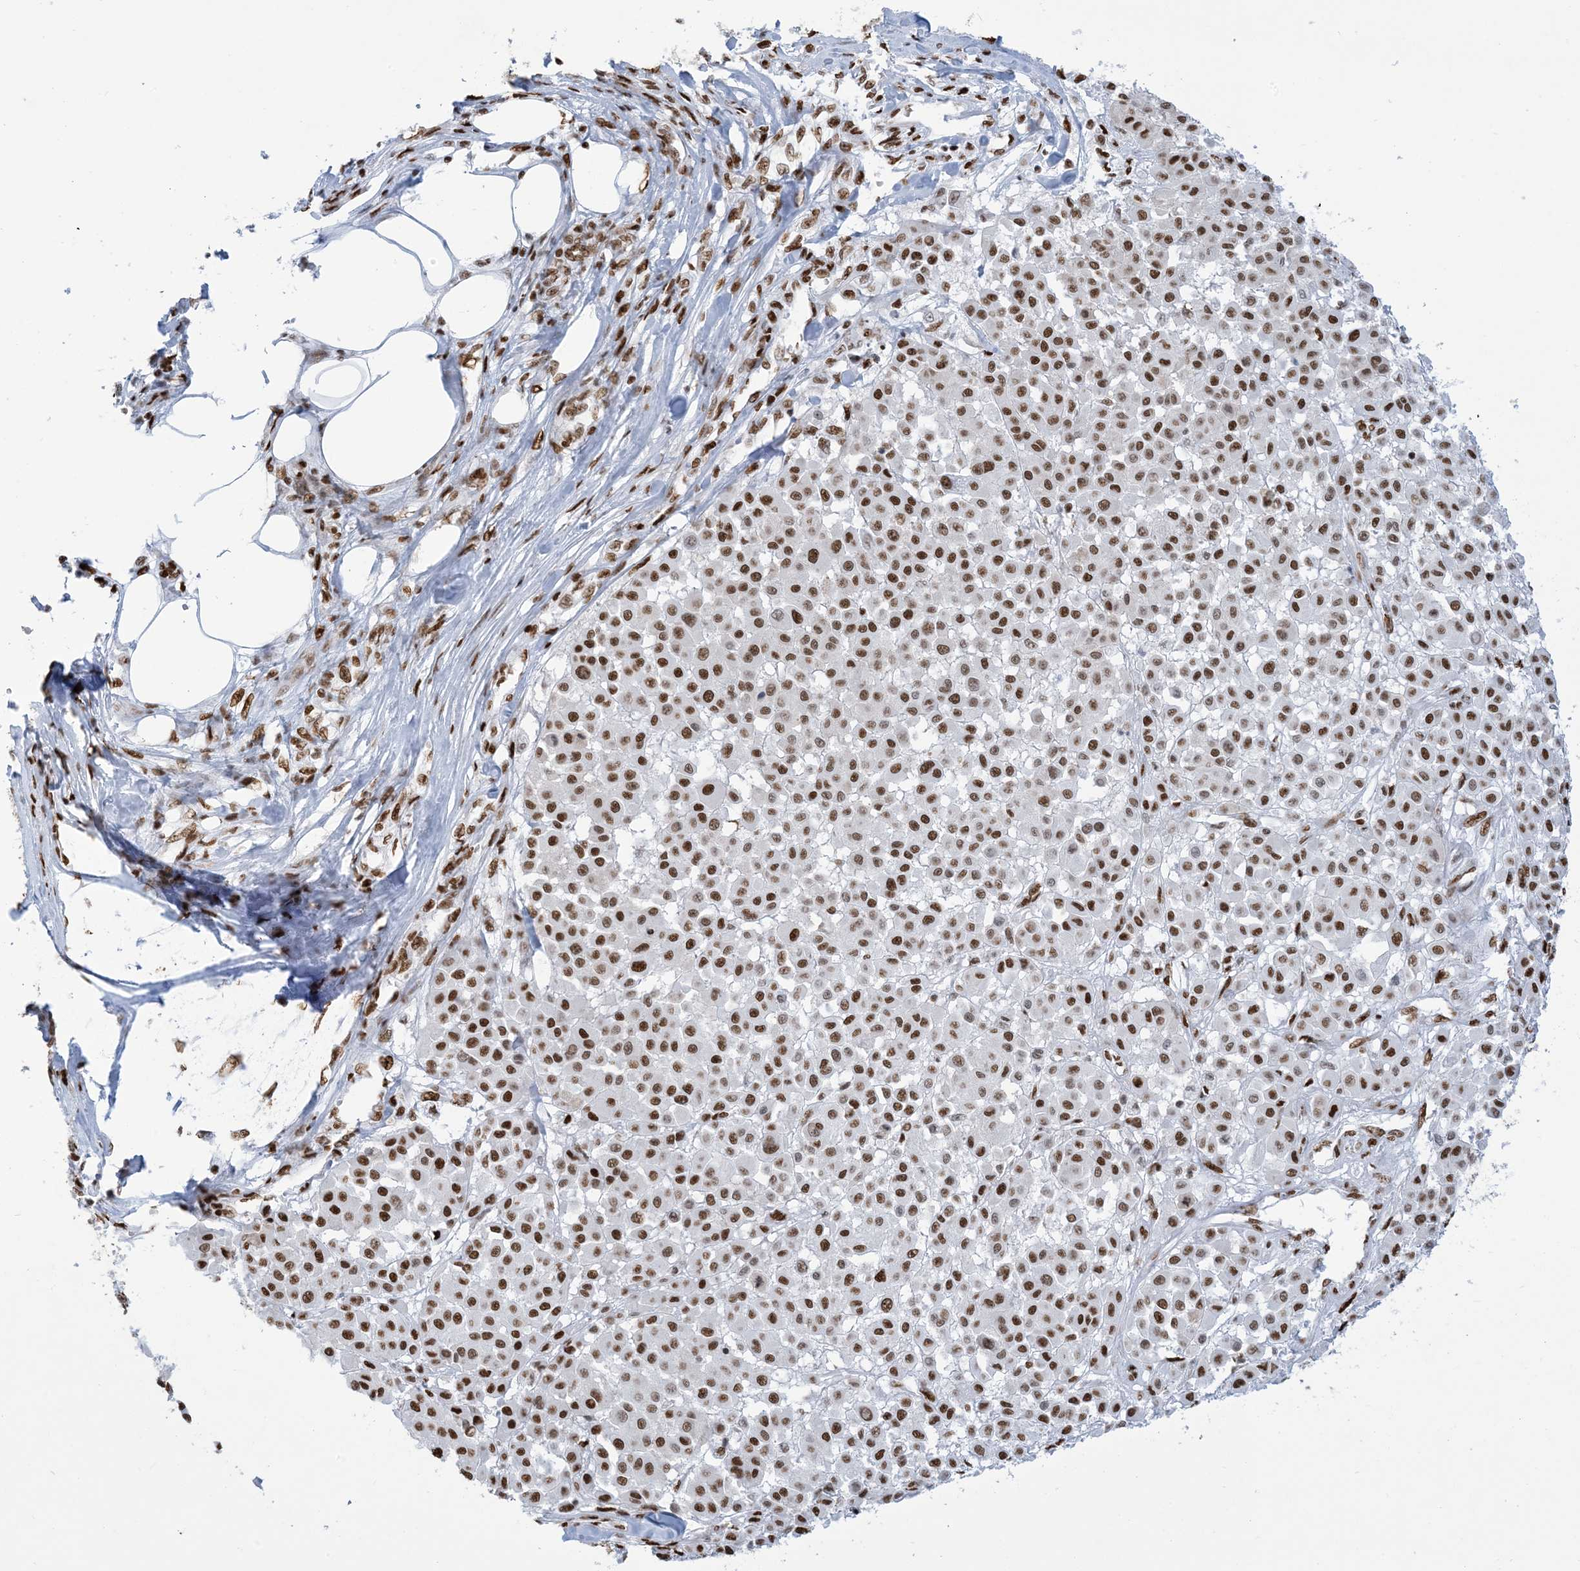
{"staining": {"intensity": "strong", "quantity": ">75%", "location": "nuclear"}, "tissue": "melanoma", "cell_type": "Tumor cells", "image_type": "cancer", "snomed": [{"axis": "morphology", "description": "Malignant melanoma, Metastatic site"}, {"axis": "topography", "description": "Soft tissue"}], "caption": "Immunohistochemical staining of human melanoma reveals strong nuclear protein expression in about >75% of tumor cells.", "gene": "STAG1", "patient": {"sex": "male", "age": 41}}